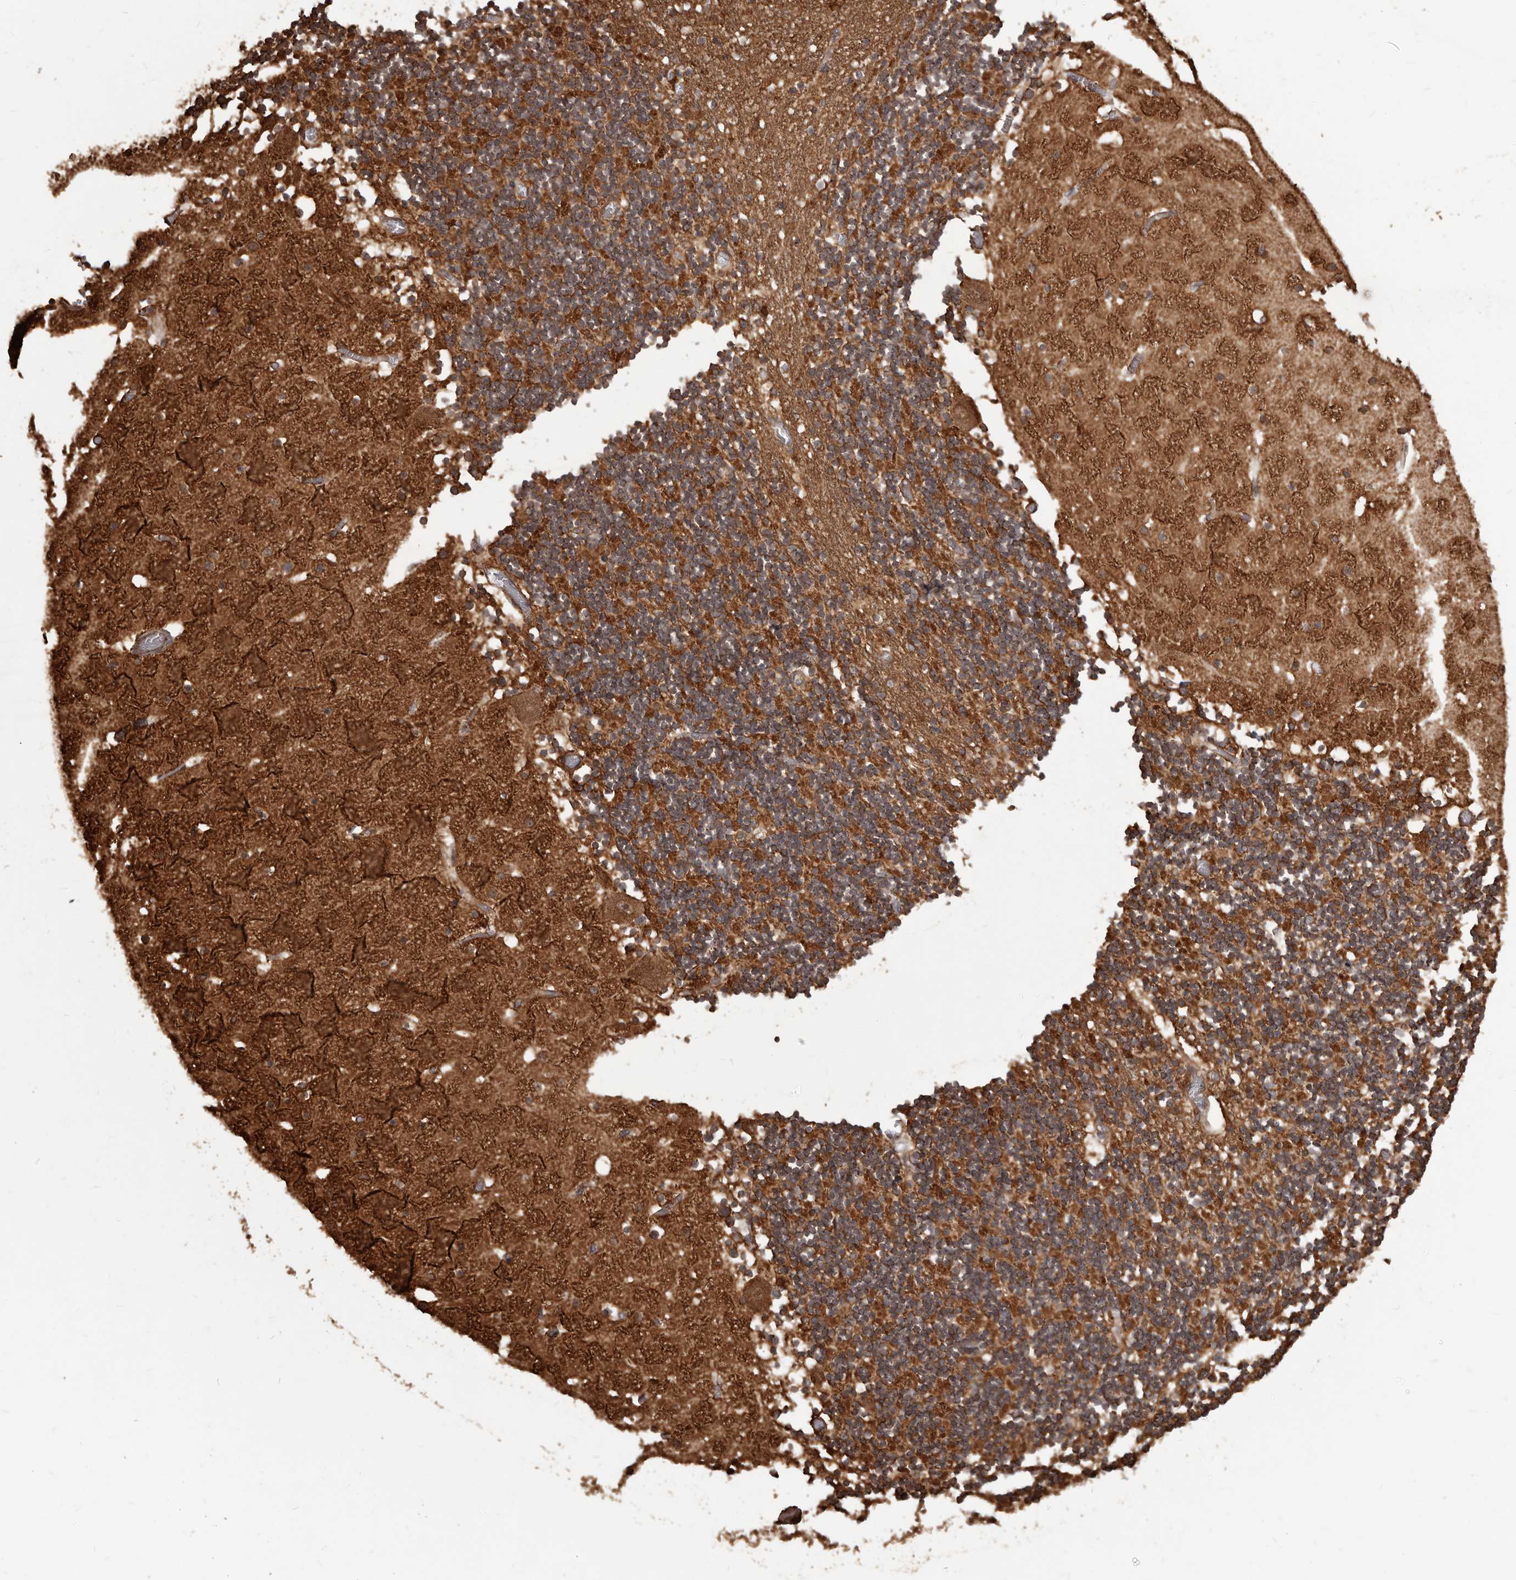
{"staining": {"intensity": "strong", "quantity": ">75%", "location": "cytoplasmic/membranous"}, "tissue": "cerebellum", "cell_type": "Cells in granular layer", "image_type": "normal", "snomed": [{"axis": "morphology", "description": "Normal tissue, NOS"}, {"axis": "topography", "description": "Cerebellum"}], "caption": "Brown immunohistochemical staining in normal human cerebellum shows strong cytoplasmic/membranous positivity in approximately >75% of cells in granular layer. The protein is stained brown, and the nuclei are stained in blue (DAB IHC with brightfield microscopy, high magnification).", "gene": "MTO1", "patient": {"sex": "female", "age": 28}}